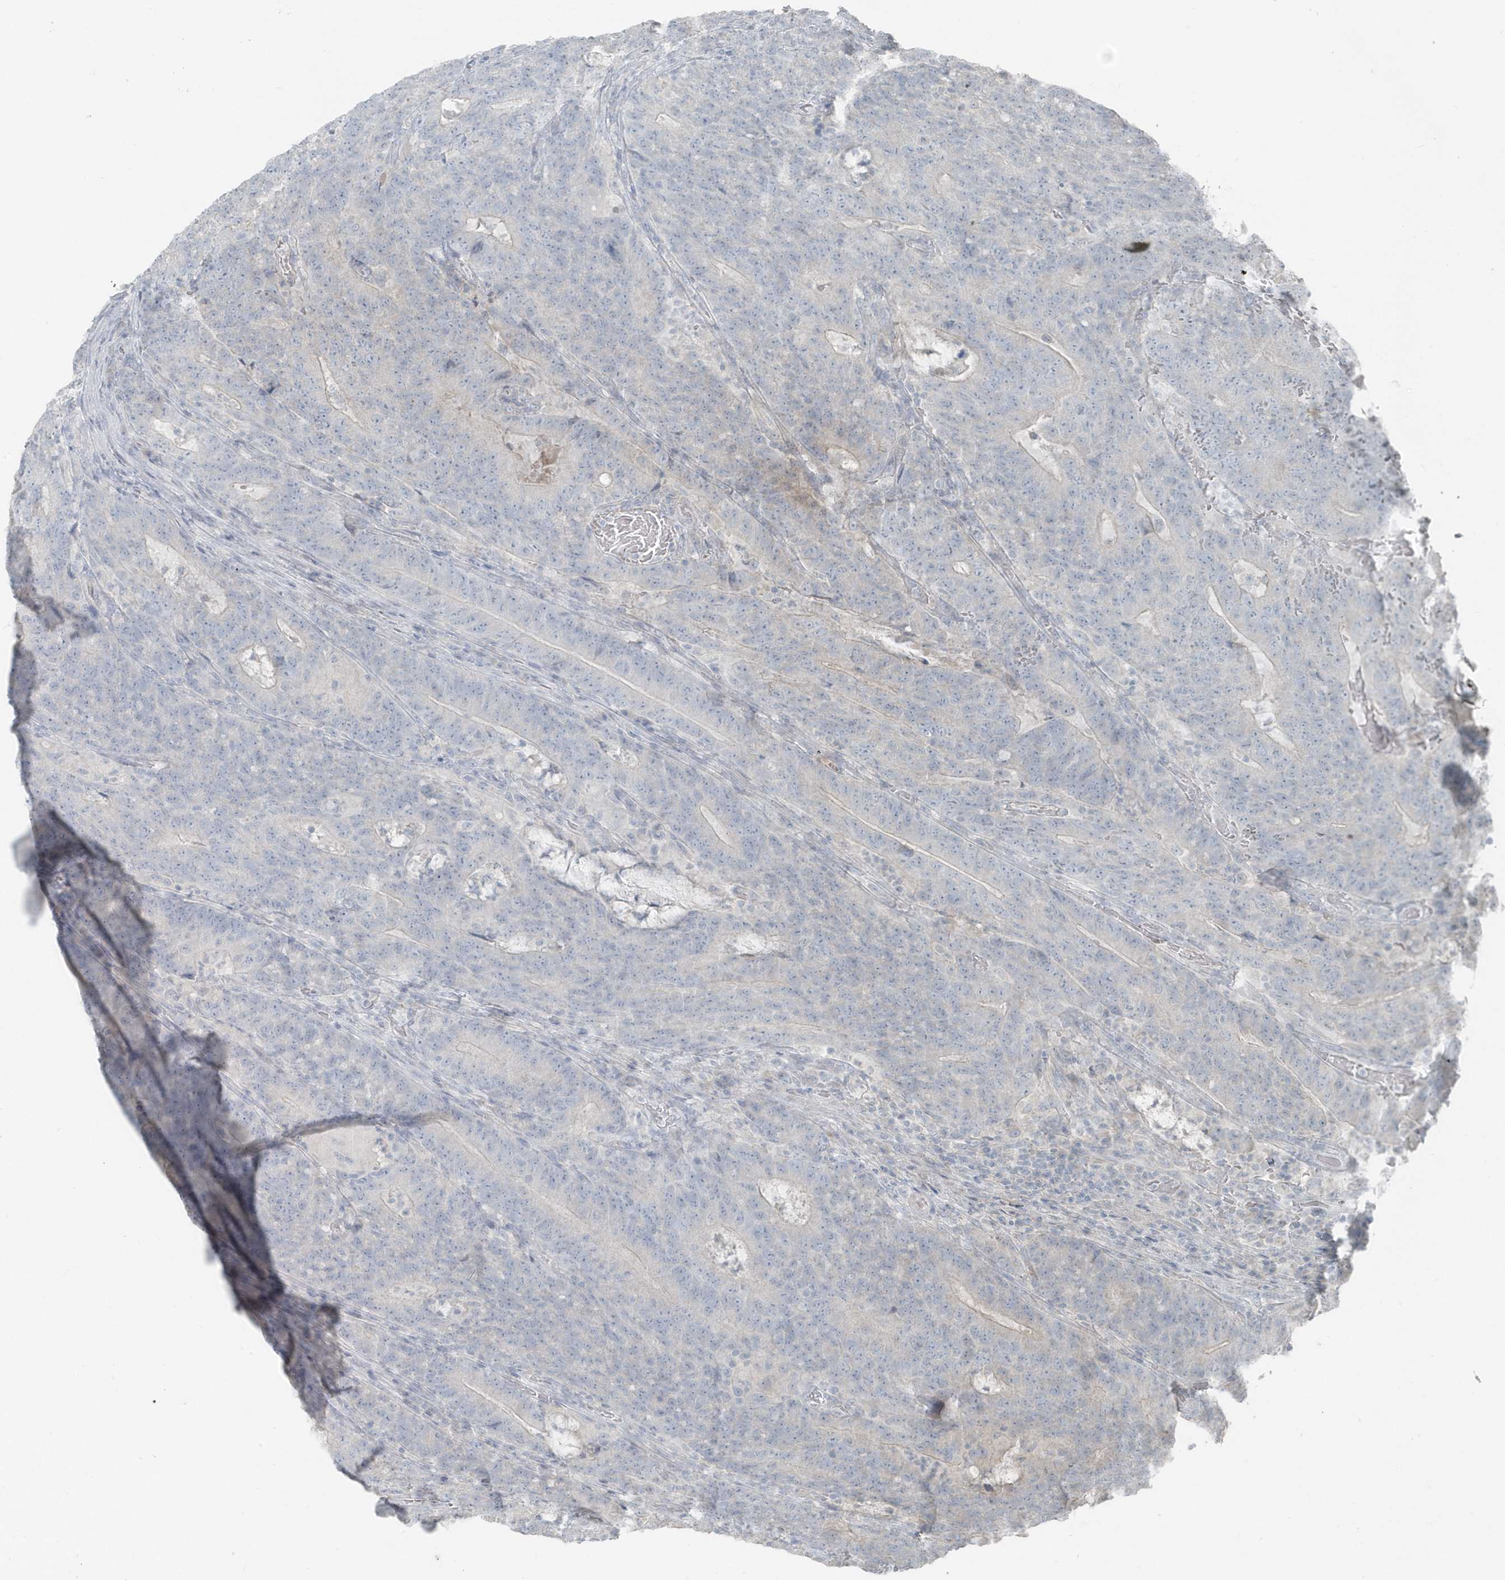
{"staining": {"intensity": "negative", "quantity": "none", "location": "none"}, "tissue": "colorectal cancer", "cell_type": "Tumor cells", "image_type": "cancer", "snomed": [{"axis": "morphology", "description": "Normal tissue, NOS"}, {"axis": "morphology", "description": "Adenocarcinoma, NOS"}, {"axis": "topography", "description": "Colon"}], "caption": "Human colorectal adenocarcinoma stained for a protein using immunohistochemistry (IHC) shows no positivity in tumor cells.", "gene": "ACTC1", "patient": {"sex": "female", "age": 75}}